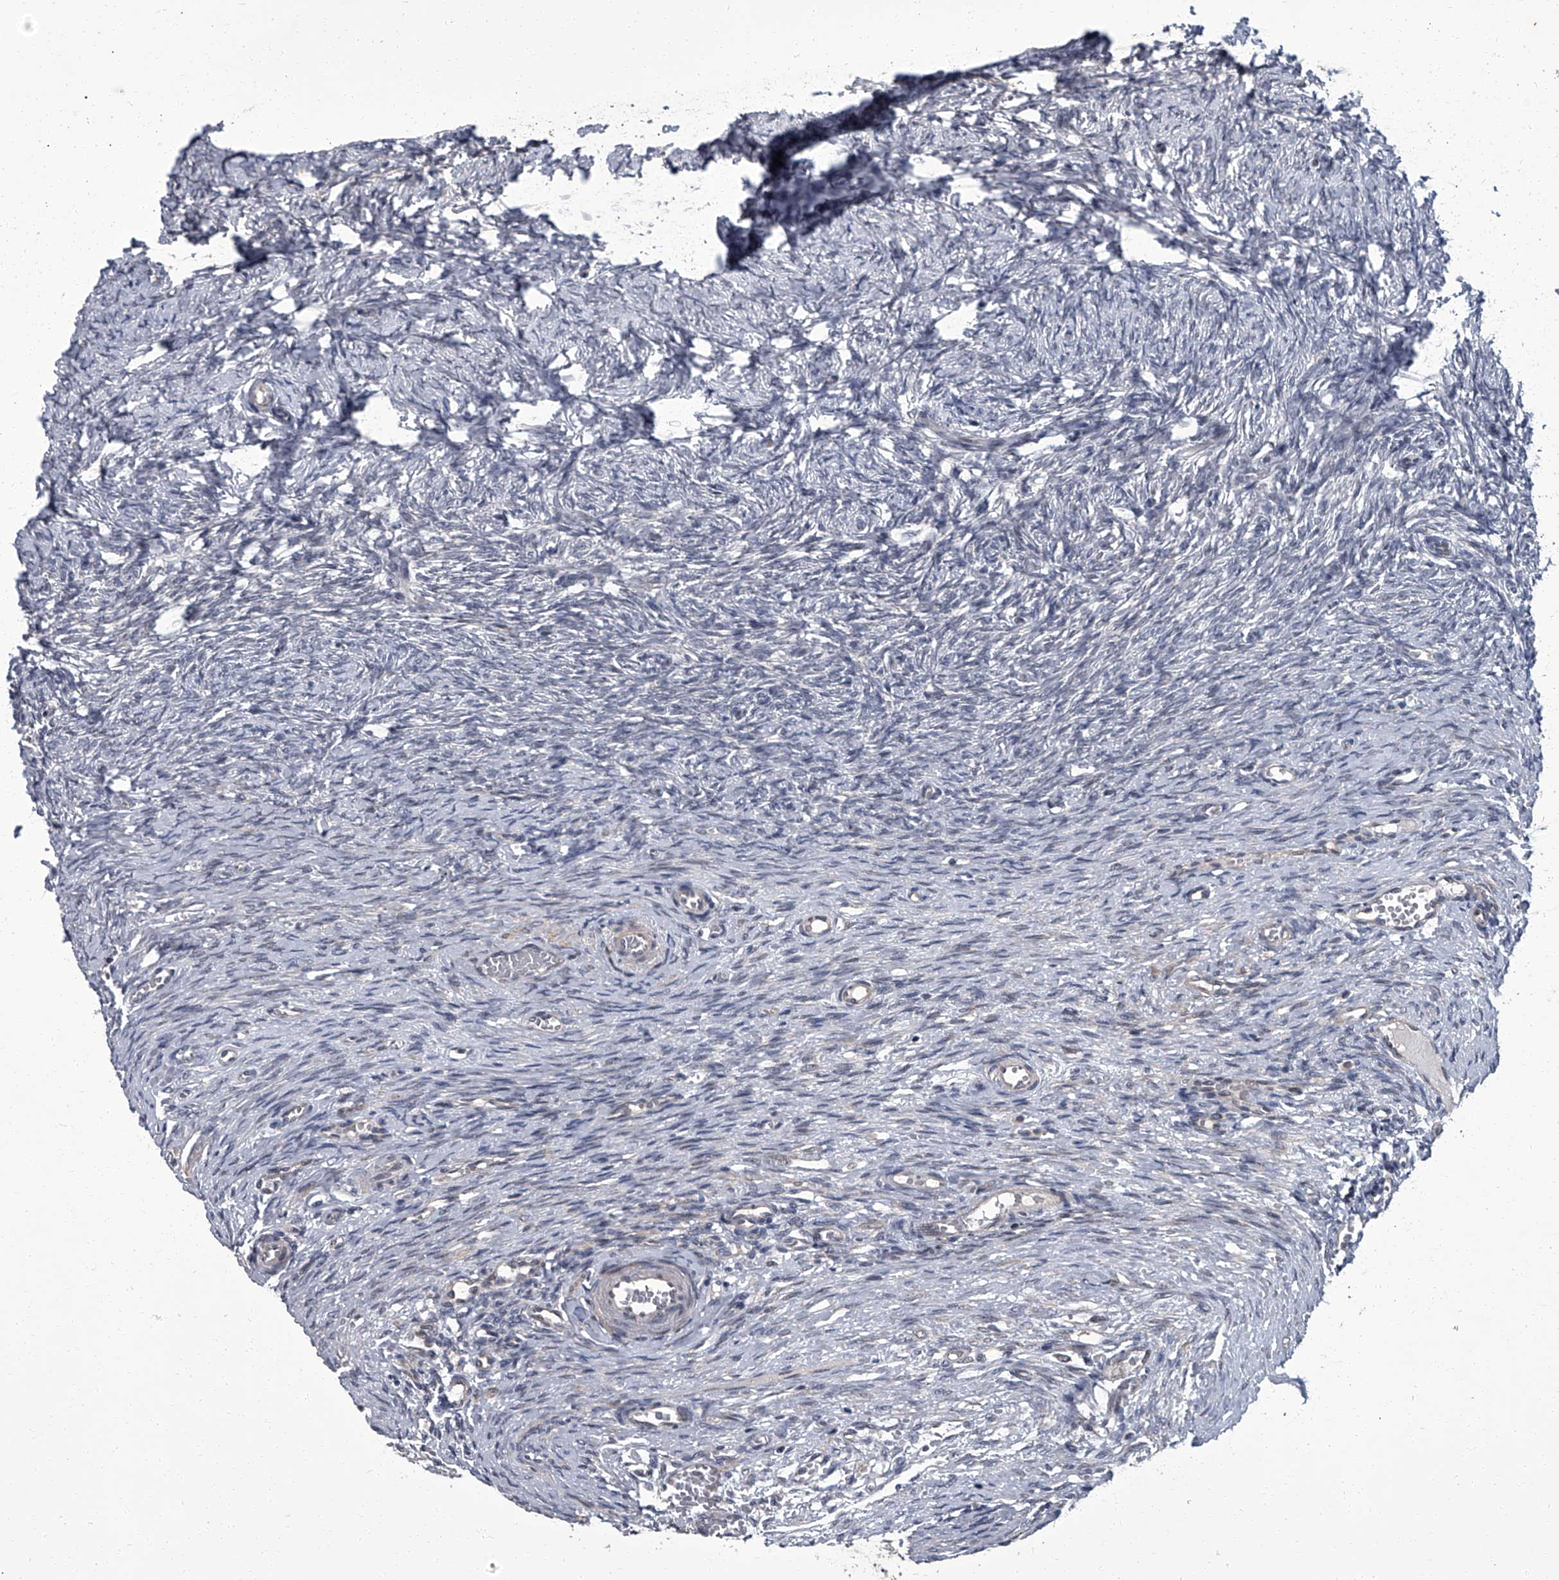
{"staining": {"intensity": "weak", "quantity": "<25%", "location": "cytoplasmic/membranous"}, "tissue": "ovary", "cell_type": "Follicle cells", "image_type": "normal", "snomed": [{"axis": "morphology", "description": "Adenocarcinoma, NOS"}, {"axis": "topography", "description": "Endometrium"}], "caption": "A histopathology image of ovary stained for a protein displays no brown staining in follicle cells. (DAB (3,3'-diaminobenzidine) immunohistochemistry, high magnification).", "gene": "ZNF274", "patient": {"sex": "female", "age": 32}}